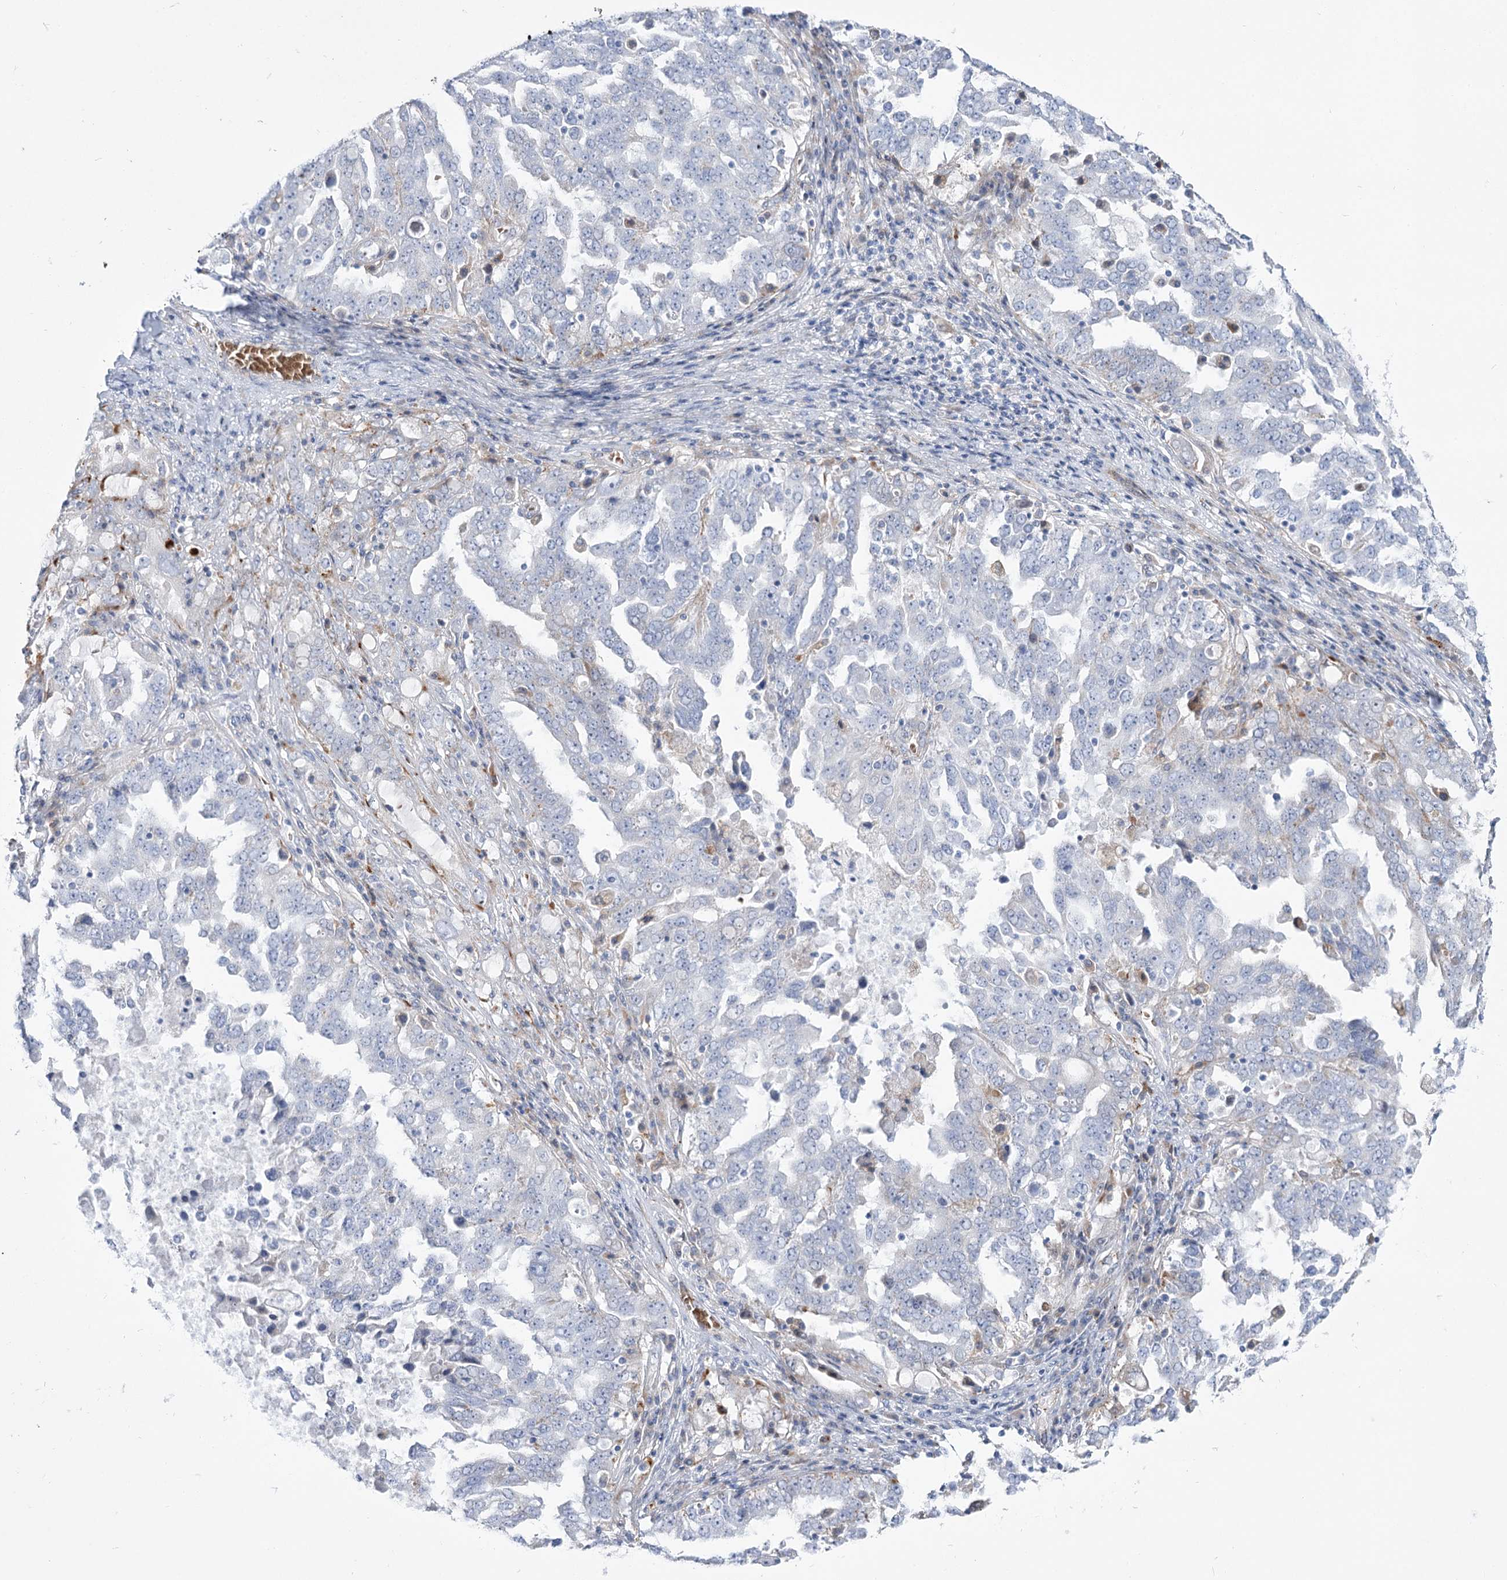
{"staining": {"intensity": "negative", "quantity": "none", "location": "none"}, "tissue": "ovarian cancer", "cell_type": "Tumor cells", "image_type": "cancer", "snomed": [{"axis": "morphology", "description": "Carcinoma, endometroid"}, {"axis": "topography", "description": "Ovary"}], "caption": "Ovarian cancer (endometroid carcinoma) was stained to show a protein in brown. There is no significant expression in tumor cells.", "gene": "SIAE", "patient": {"sex": "female", "age": 62}}